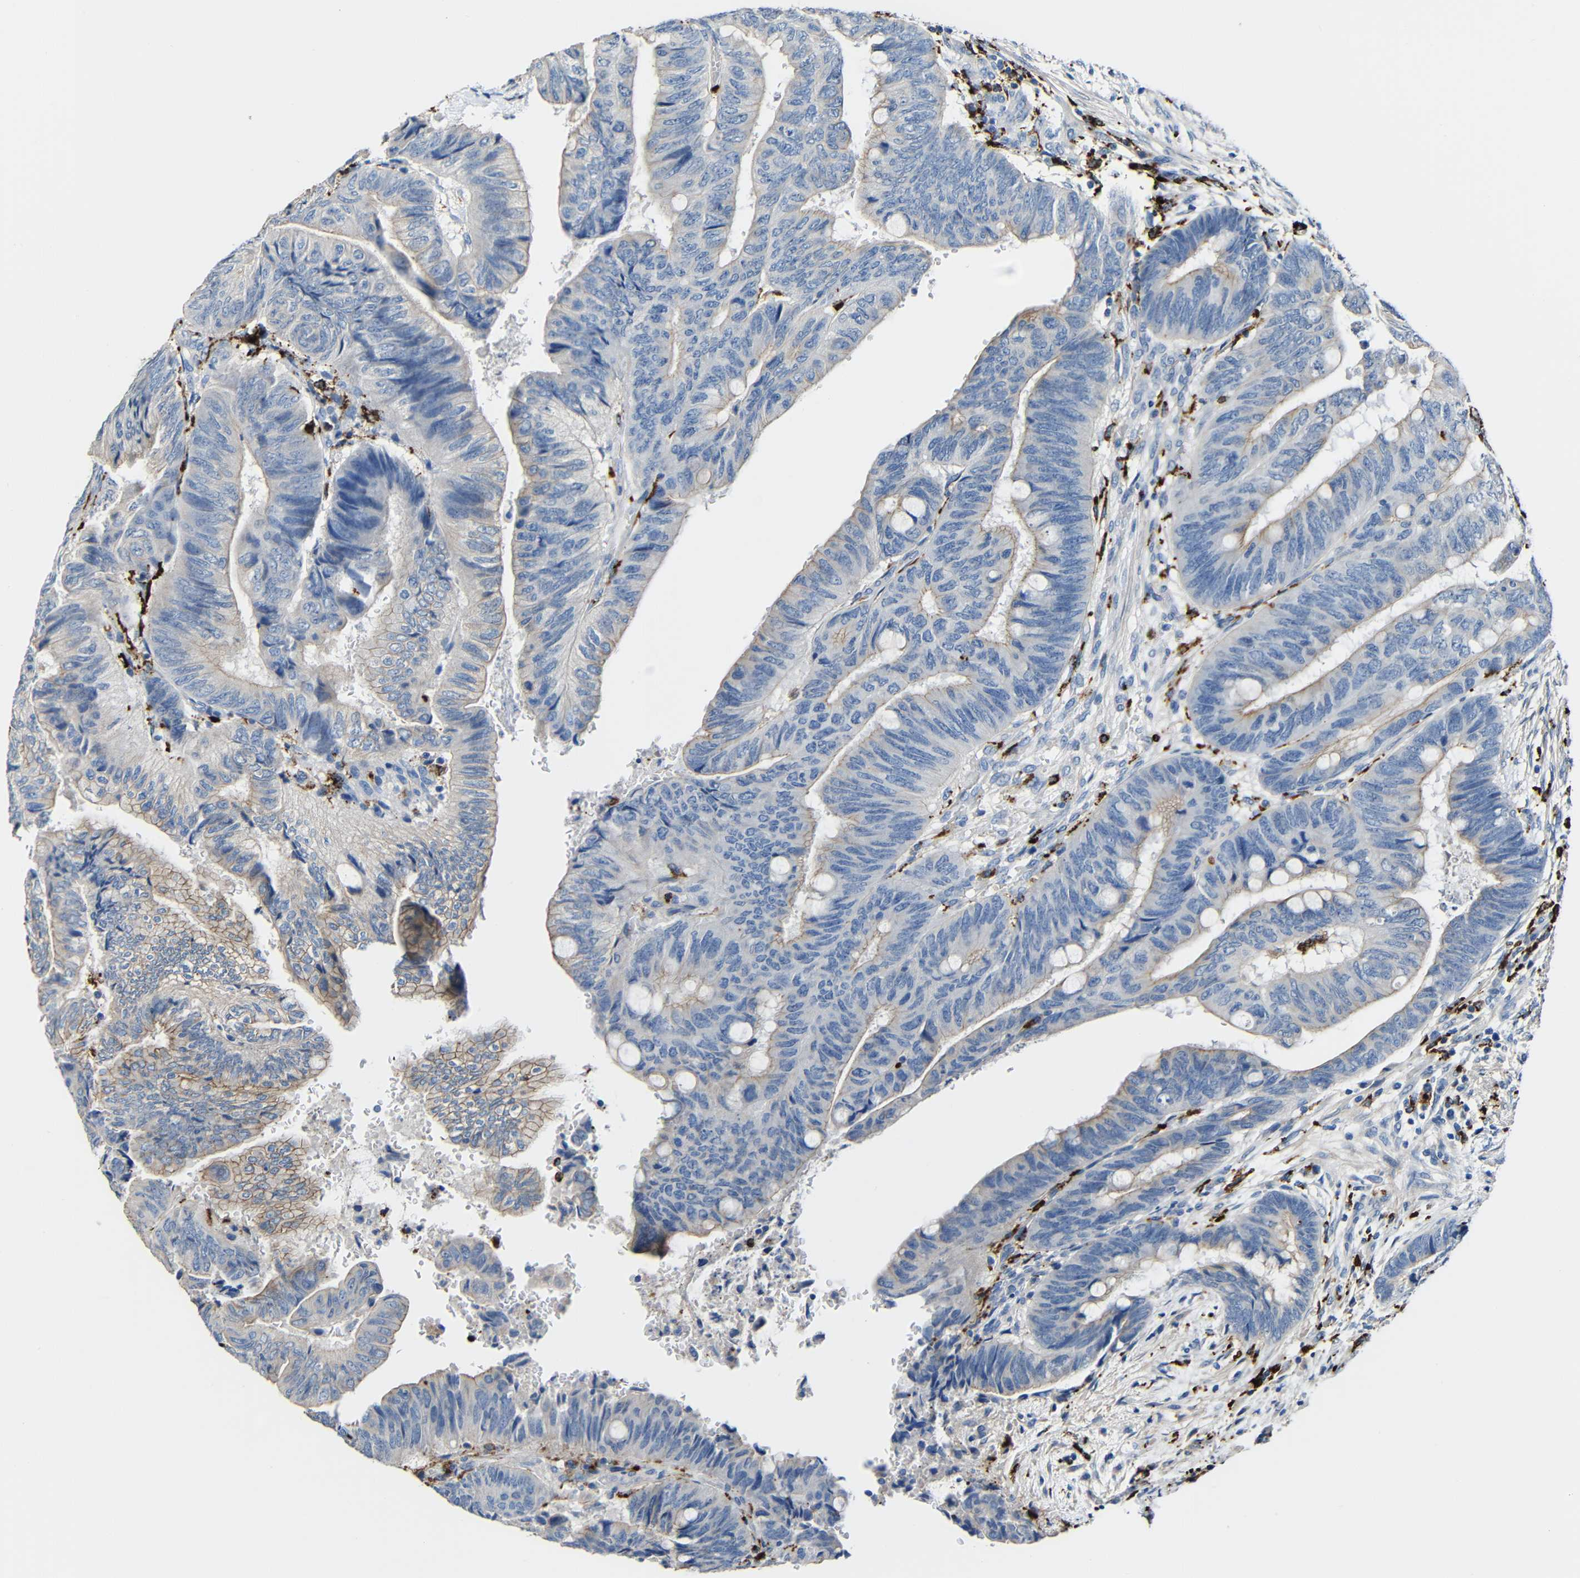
{"staining": {"intensity": "weak", "quantity": ">75%", "location": "cytoplasmic/membranous"}, "tissue": "colorectal cancer", "cell_type": "Tumor cells", "image_type": "cancer", "snomed": [{"axis": "morphology", "description": "Normal tissue, NOS"}, {"axis": "morphology", "description": "Adenocarcinoma, NOS"}, {"axis": "topography", "description": "Rectum"}, {"axis": "topography", "description": "Peripheral nerve tissue"}], "caption": "The micrograph demonstrates immunohistochemical staining of colorectal cancer (adenocarcinoma). There is weak cytoplasmic/membranous positivity is seen in about >75% of tumor cells.", "gene": "HLA-DMA", "patient": {"sex": "male", "age": 92}}